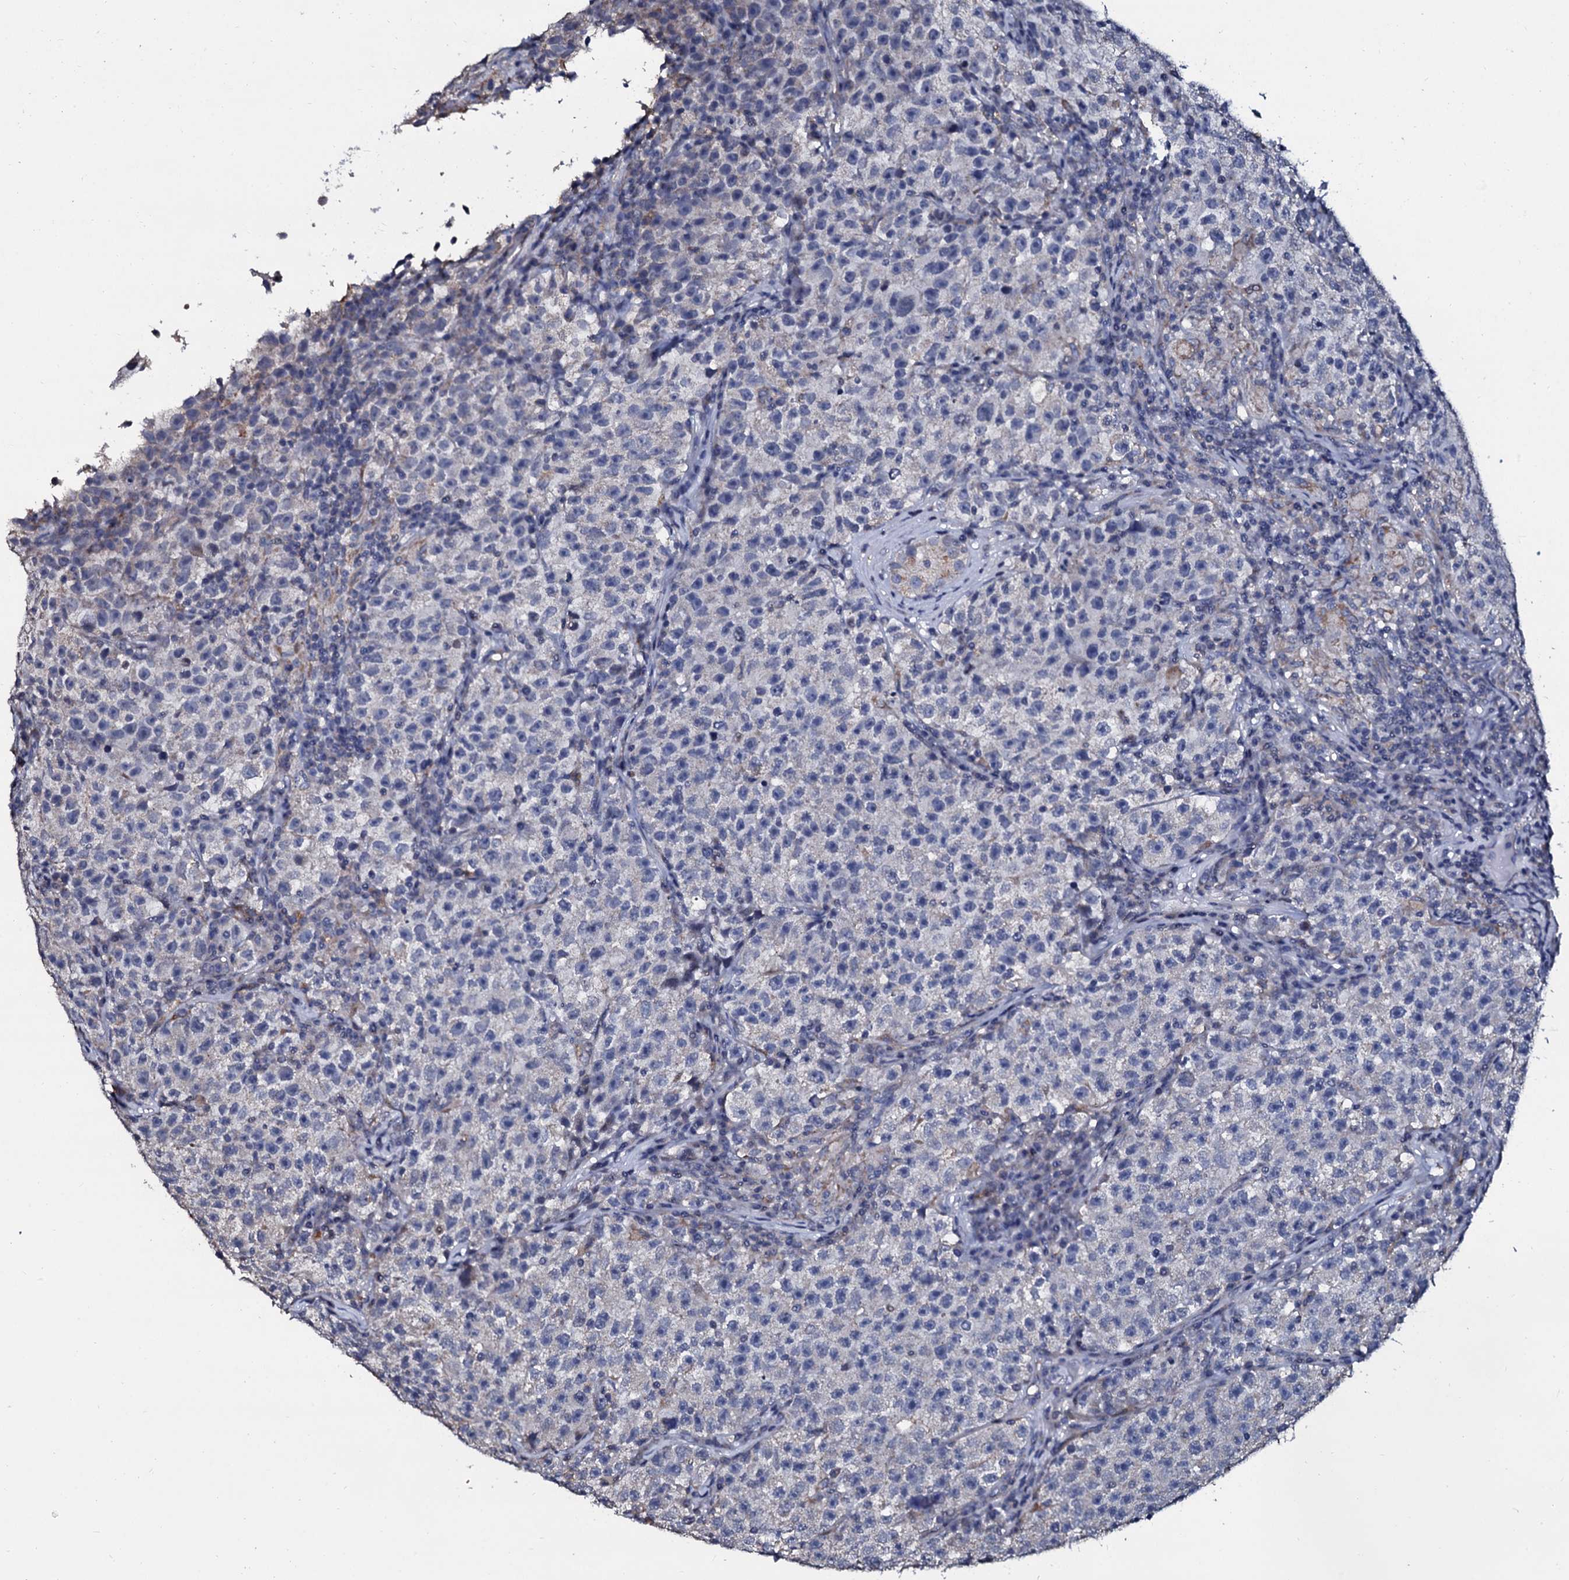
{"staining": {"intensity": "negative", "quantity": "none", "location": "none"}, "tissue": "testis cancer", "cell_type": "Tumor cells", "image_type": "cancer", "snomed": [{"axis": "morphology", "description": "Seminoma, NOS"}, {"axis": "topography", "description": "Testis"}], "caption": "Immunohistochemistry (IHC) histopathology image of neoplastic tissue: testis cancer stained with DAB (3,3'-diaminobenzidine) shows no significant protein expression in tumor cells. (DAB (3,3'-diaminobenzidine) IHC visualized using brightfield microscopy, high magnification).", "gene": "SLC37A4", "patient": {"sex": "male", "age": 22}}